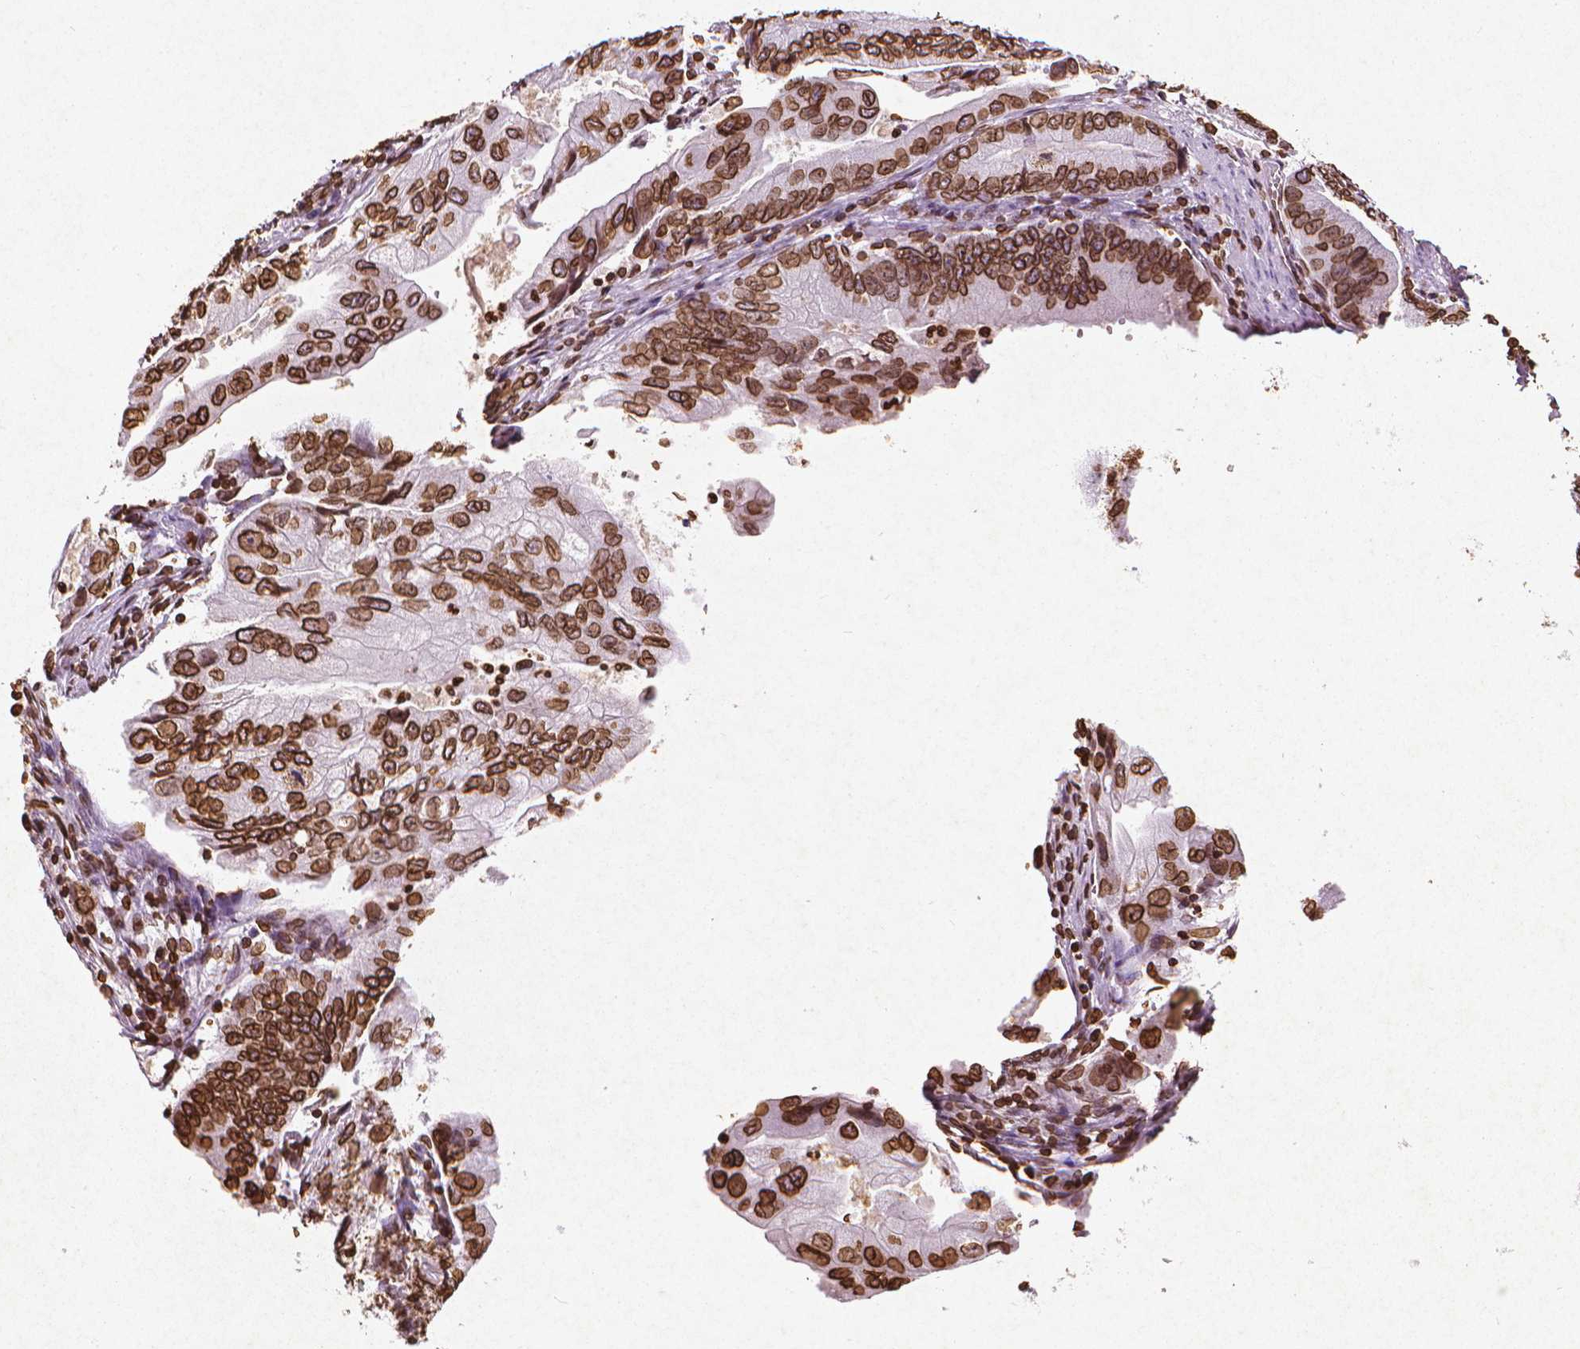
{"staining": {"intensity": "strong", "quantity": ">75%", "location": "cytoplasmic/membranous,nuclear"}, "tissue": "stomach cancer", "cell_type": "Tumor cells", "image_type": "cancer", "snomed": [{"axis": "morphology", "description": "Adenocarcinoma, NOS"}, {"axis": "topography", "description": "Pancreas"}, {"axis": "topography", "description": "Stomach, upper"}], "caption": "Immunohistochemistry (IHC) (DAB) staining of stomach cancer shows strong cytoplasmic/membranous and nuclear protein expression in approximately >75% of tumor cells. Nuclei are stained in blue.", "gene": "LMNB1", "patient": {"sex": "male", "age": 77}}